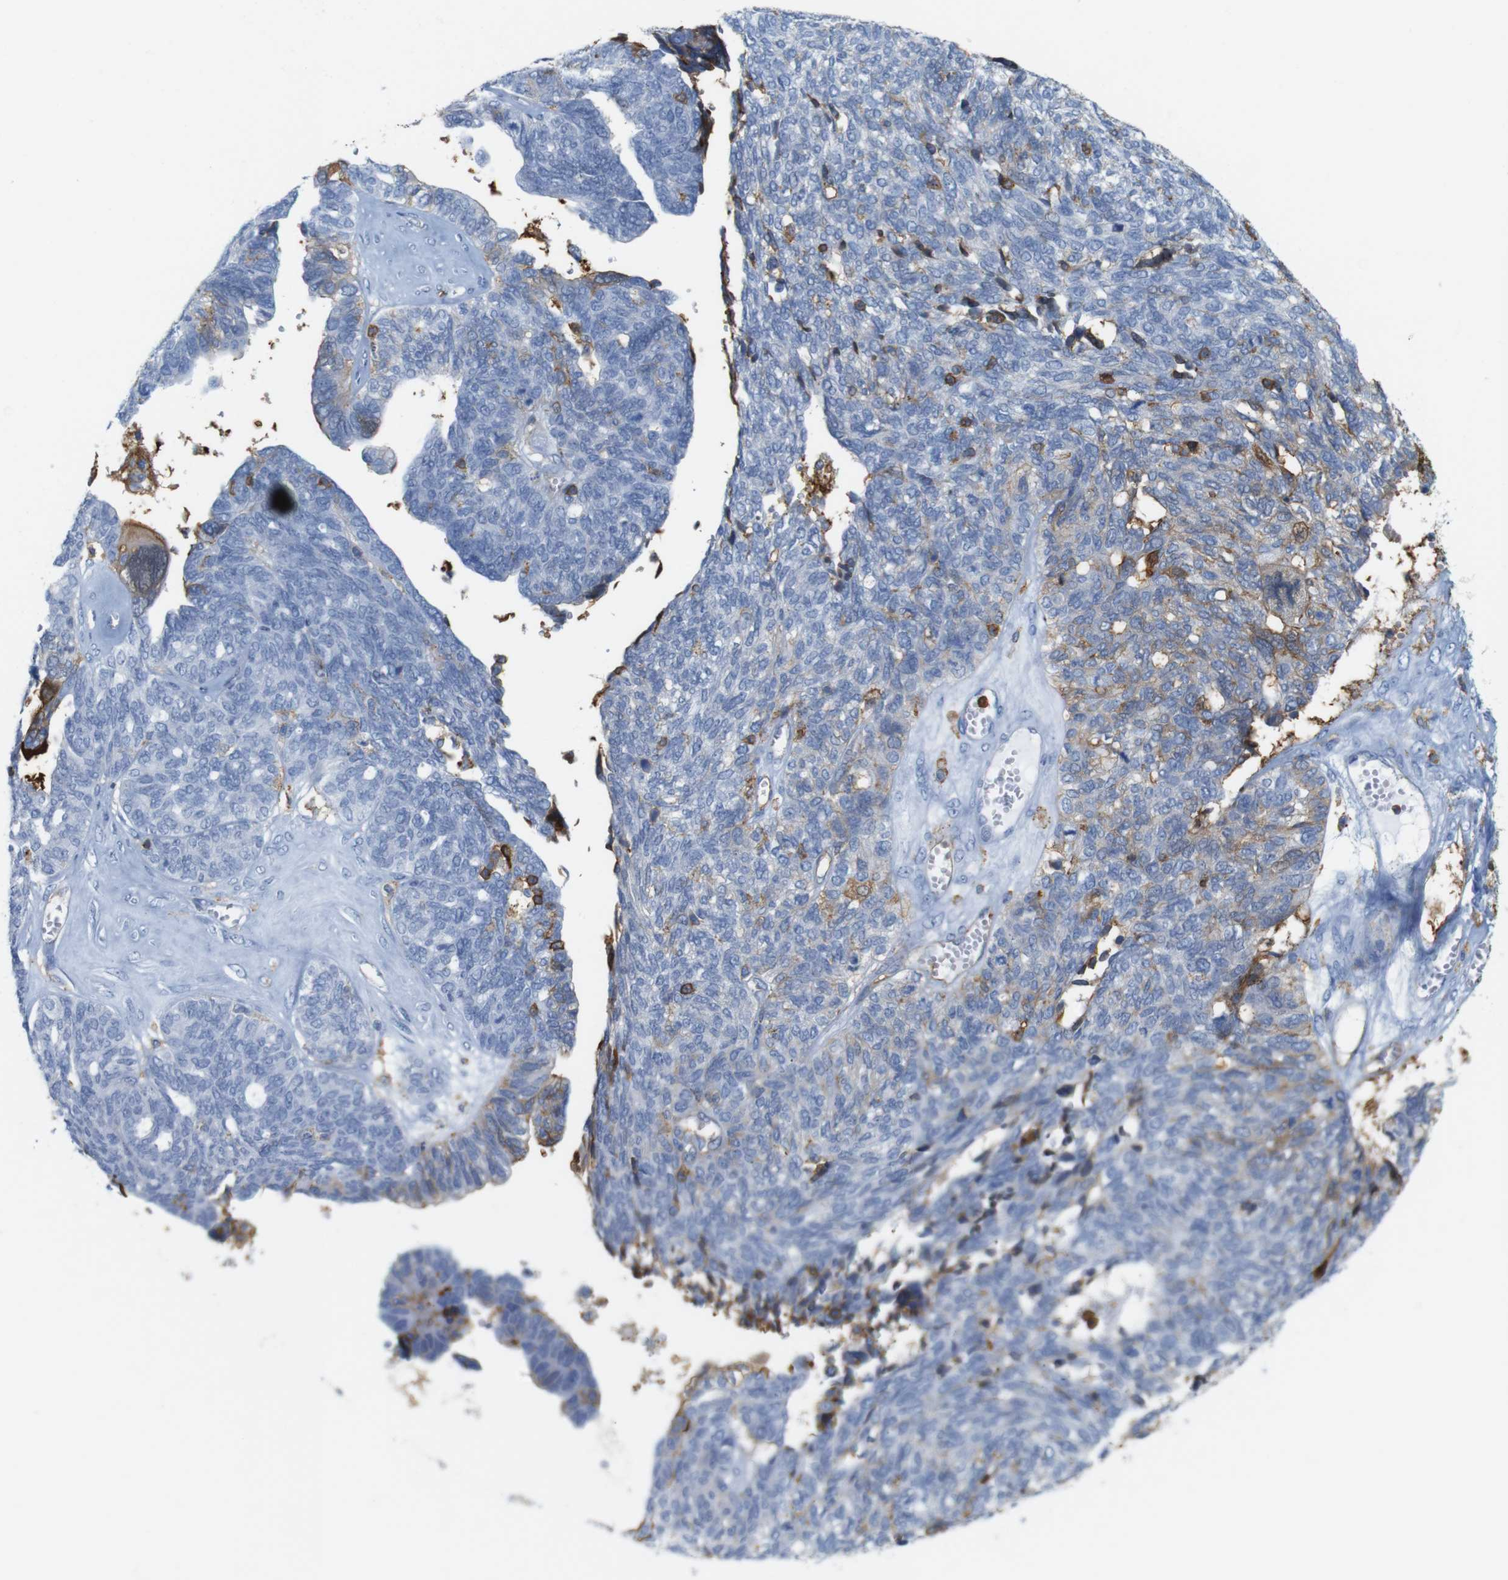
{"staining": {"intensity": "moderate", "quantity": "<25%", "location": "cytoplasmic/membranous"}, "tissue": "ovarian cancer", "cell_type": "Tumor cells", "image_type": "cancer", "snomed": [{"axis": "morphology", "description": "Cystadenocarcinoma, serous, NOS"}, {"axis": "topography", "description": "Ovary"}], "caption": "A brown stain labels moderate cytoplasmic/membranous positivity of a protein in human ovarian serous cystadenocarcinoma tumor cells.", "gene": "ANXA1", "patient": {"sex": "female", "age": 79}}